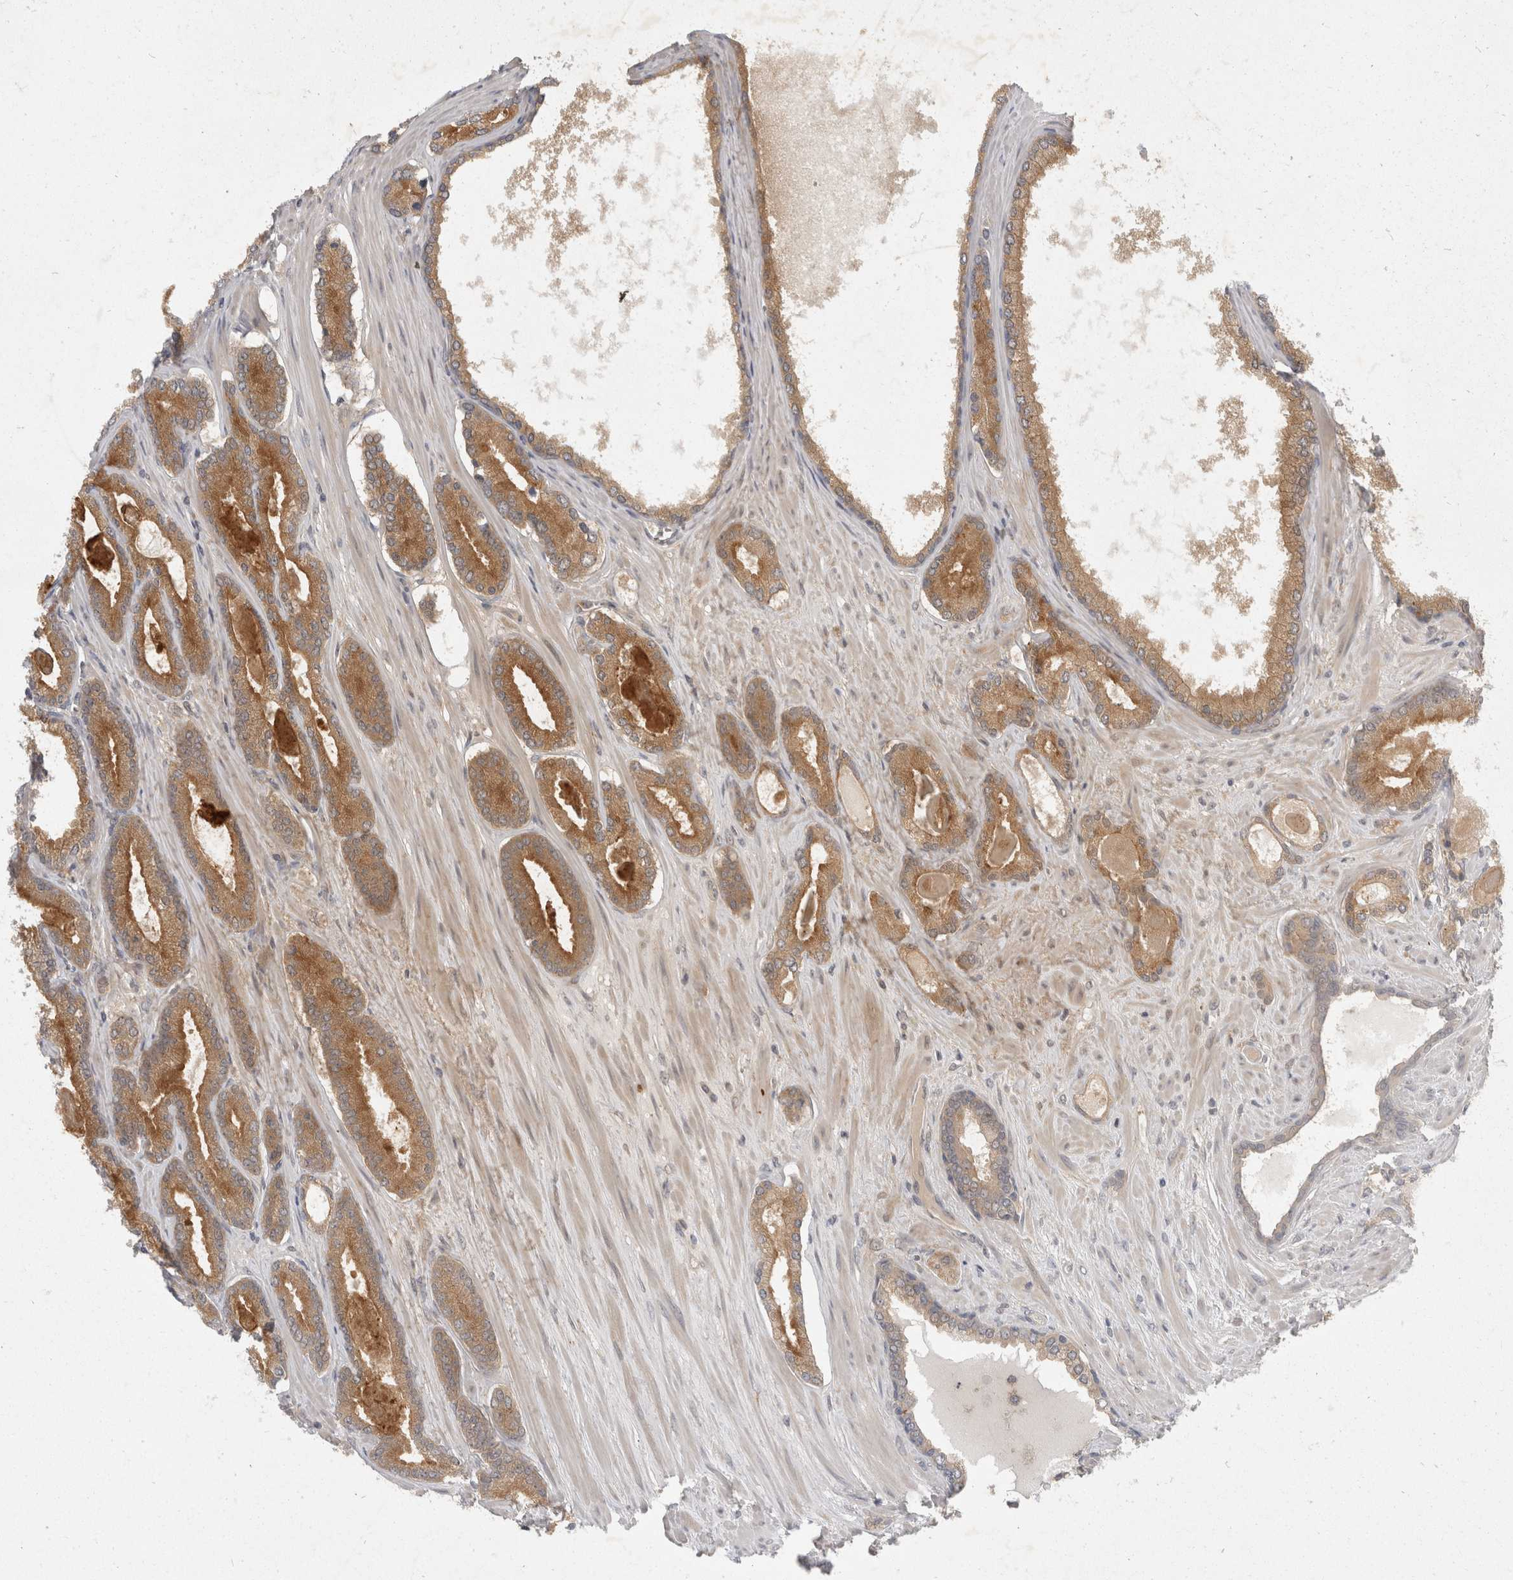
{"staining": {"intensity": "moderate", "quantity": ">75%", "location": "cytoplasmic/membranous"}, "tissue": "prostate cancer", "cell_type": "Tumor cells", "image_type": "cancer", "snomed": [{"axis": "morphology", "description": "Adenocarcinoma, Low grade"}, {"axis": "topography", "description": "Prostate"}], "caption": "Moderate cytoplasmic/membranous positivity for a protein is seen in approximately >75% of tumor cells of prostate adenocarcinoma (low-grade) using immunohistochemistry.", "gene": "TOM1L2", "patient": {"sex": "male", "age": 70}}